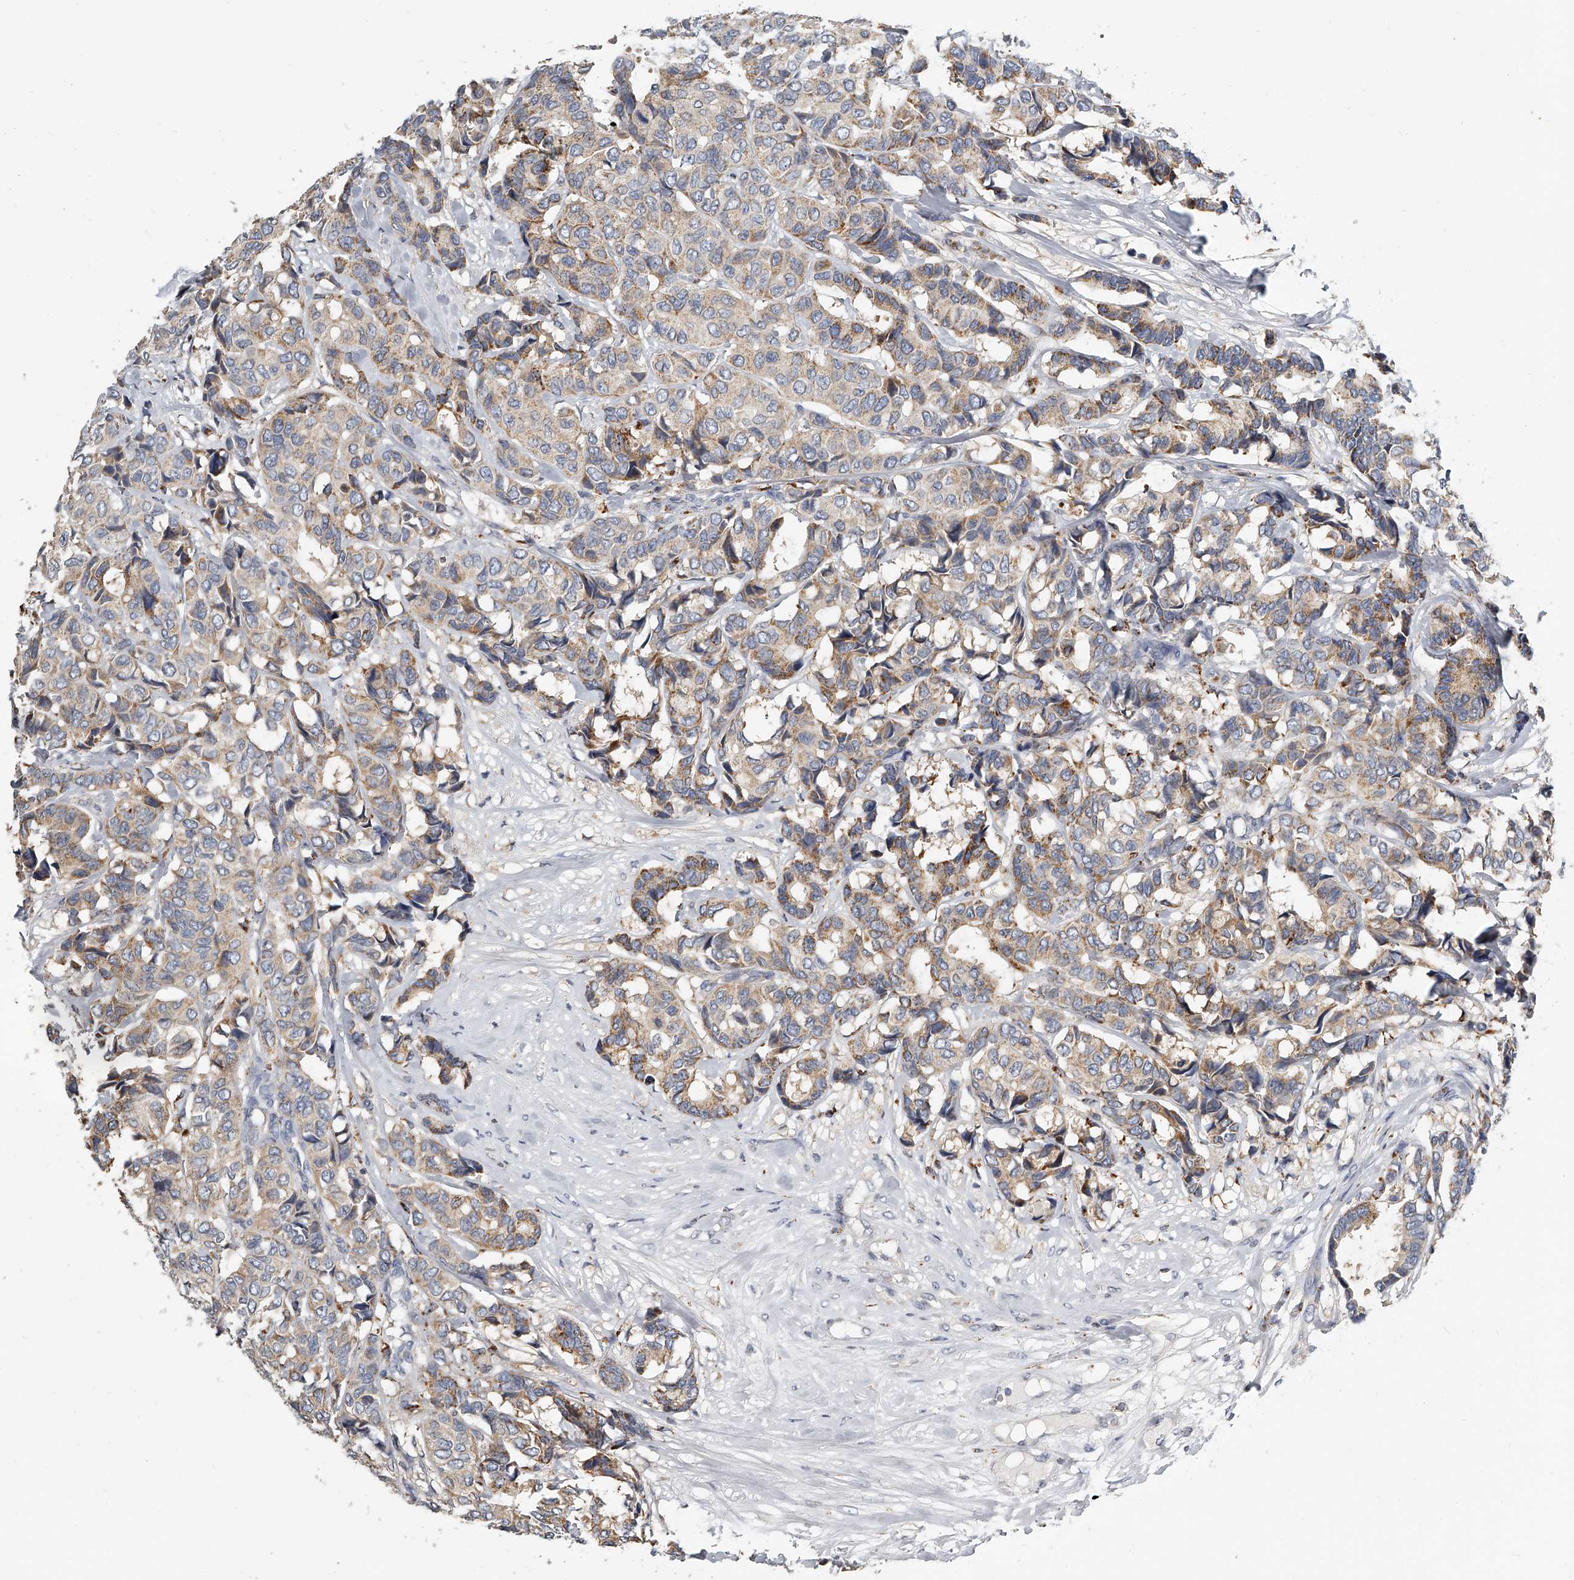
{"staining": {"intensity": "weak", "quantity": ">75%", "location": "cytoplasmic/membranous"}, "tissue": "breast cancer", "cell_type": "Tumor cells", "image_type": "cancer", "snomed": [{"axis": "morphology", "description": "Duct carcinoma"}, {"axis": "topography", "description": "Breast"}], "caption": "An image showing weak cytoplasmic/membranous expression in about >75% of tumor cells in invasive ductal carcinoma (breast), as visualized by brown immunohistochemical staining.", "gene": "KLHL7", "patient": {"sex": "female", "age": 87}}